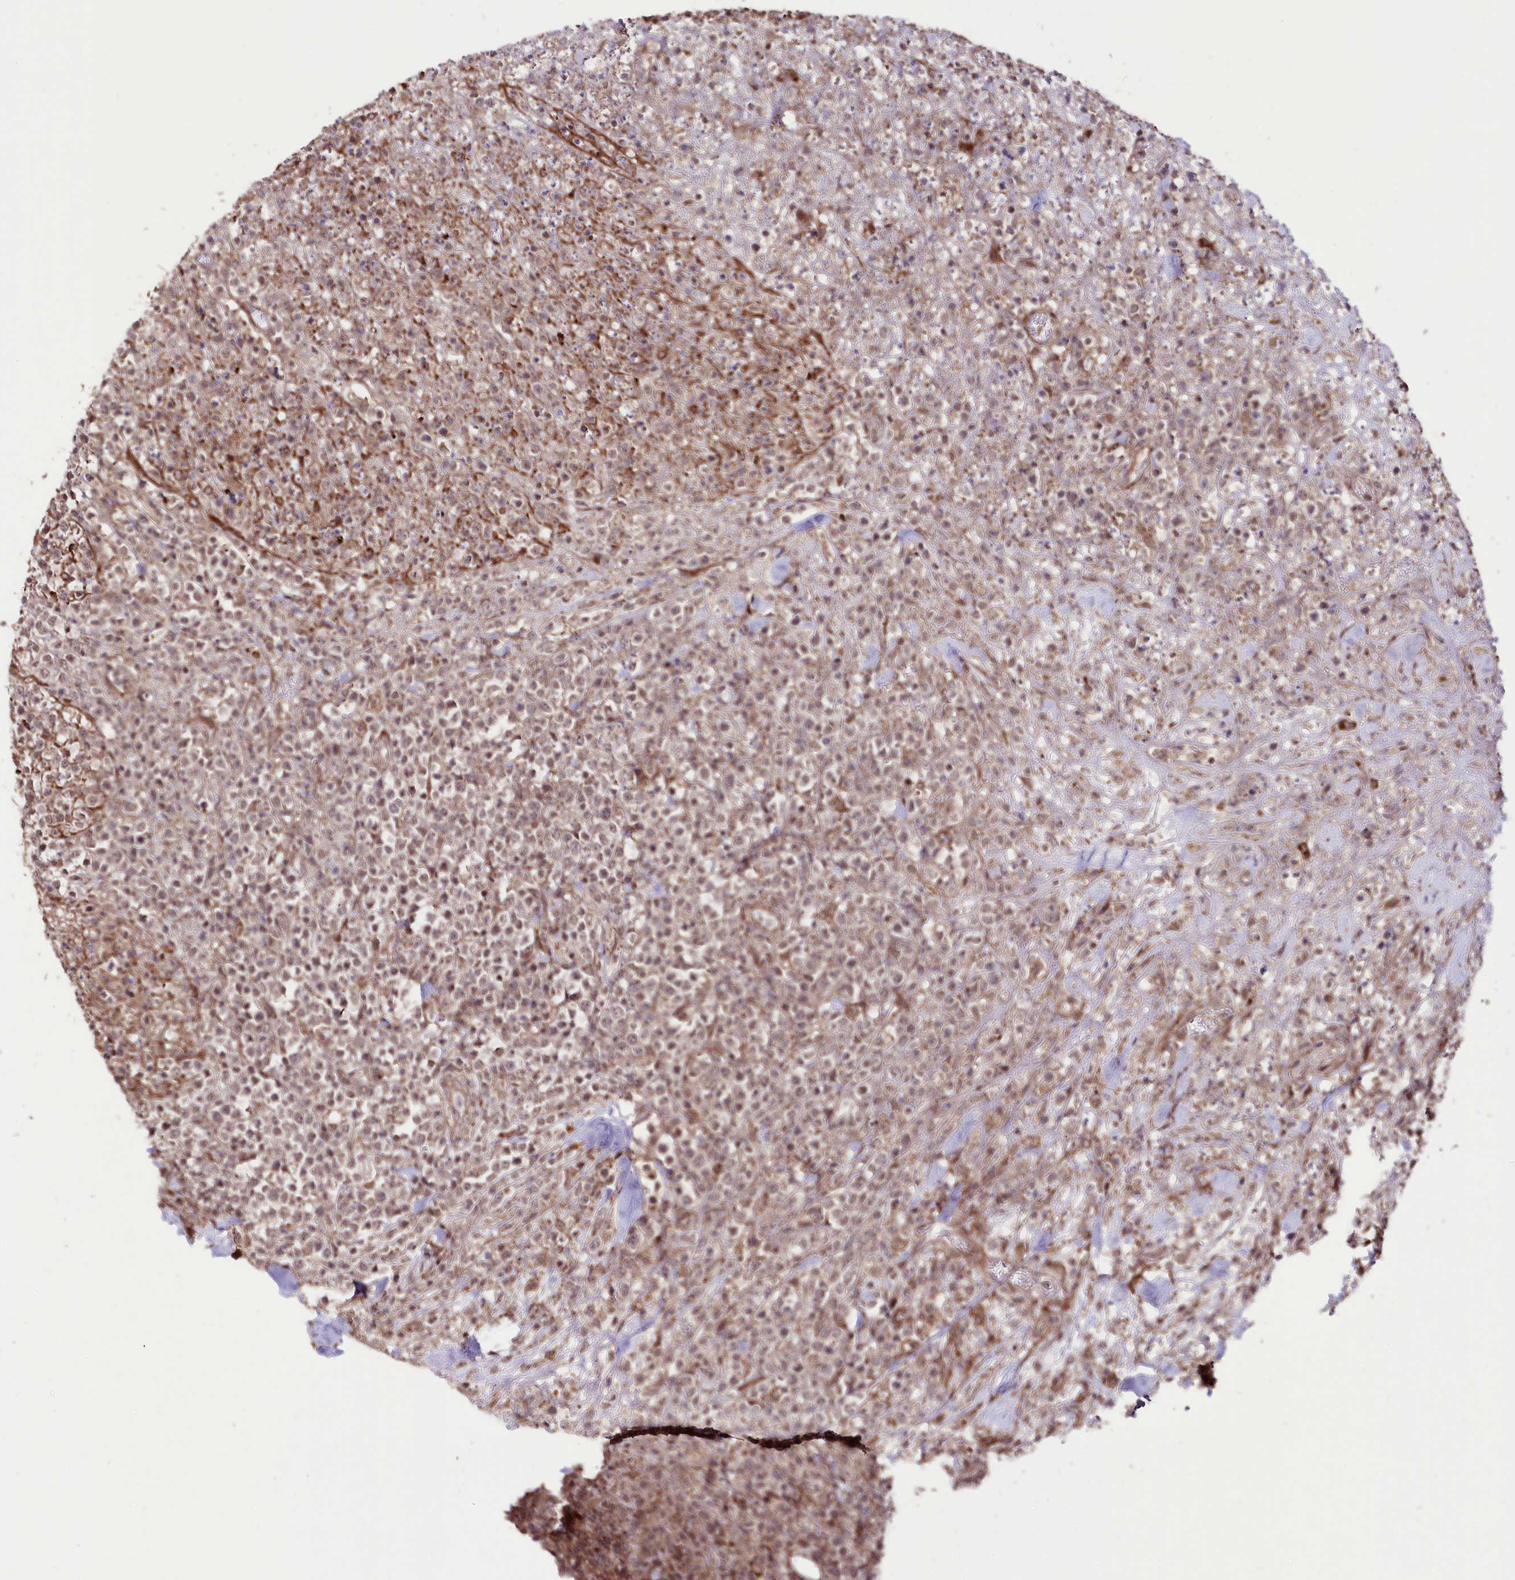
{"staining": {"intensity": "moderate", "quantity": "<25%", "location": "cytoplasmic/membranous"}, "tissue": "lymphoma", "cell_type": "Tumor cells", "image_type": "cancer", "snomed": [{"axis": "morphology", "description": "Malignant lymphoma, non-Hodgkin's type, High grade"}, {"axis": "topography", "description": "Colon"}], "caption": "High-magnification brightfield microscopy of lymphoma stained with DAB (3,3'-diaminobenzidine) (brown) and counterstained with hematoxylin (blue). tumor cells exhibit moderate cytoplasmic/membranous positivity is appreciated in approximately<25% of cells.", "gene": "PHLDB1", "patient": {"sex": "female", "age": 53}}